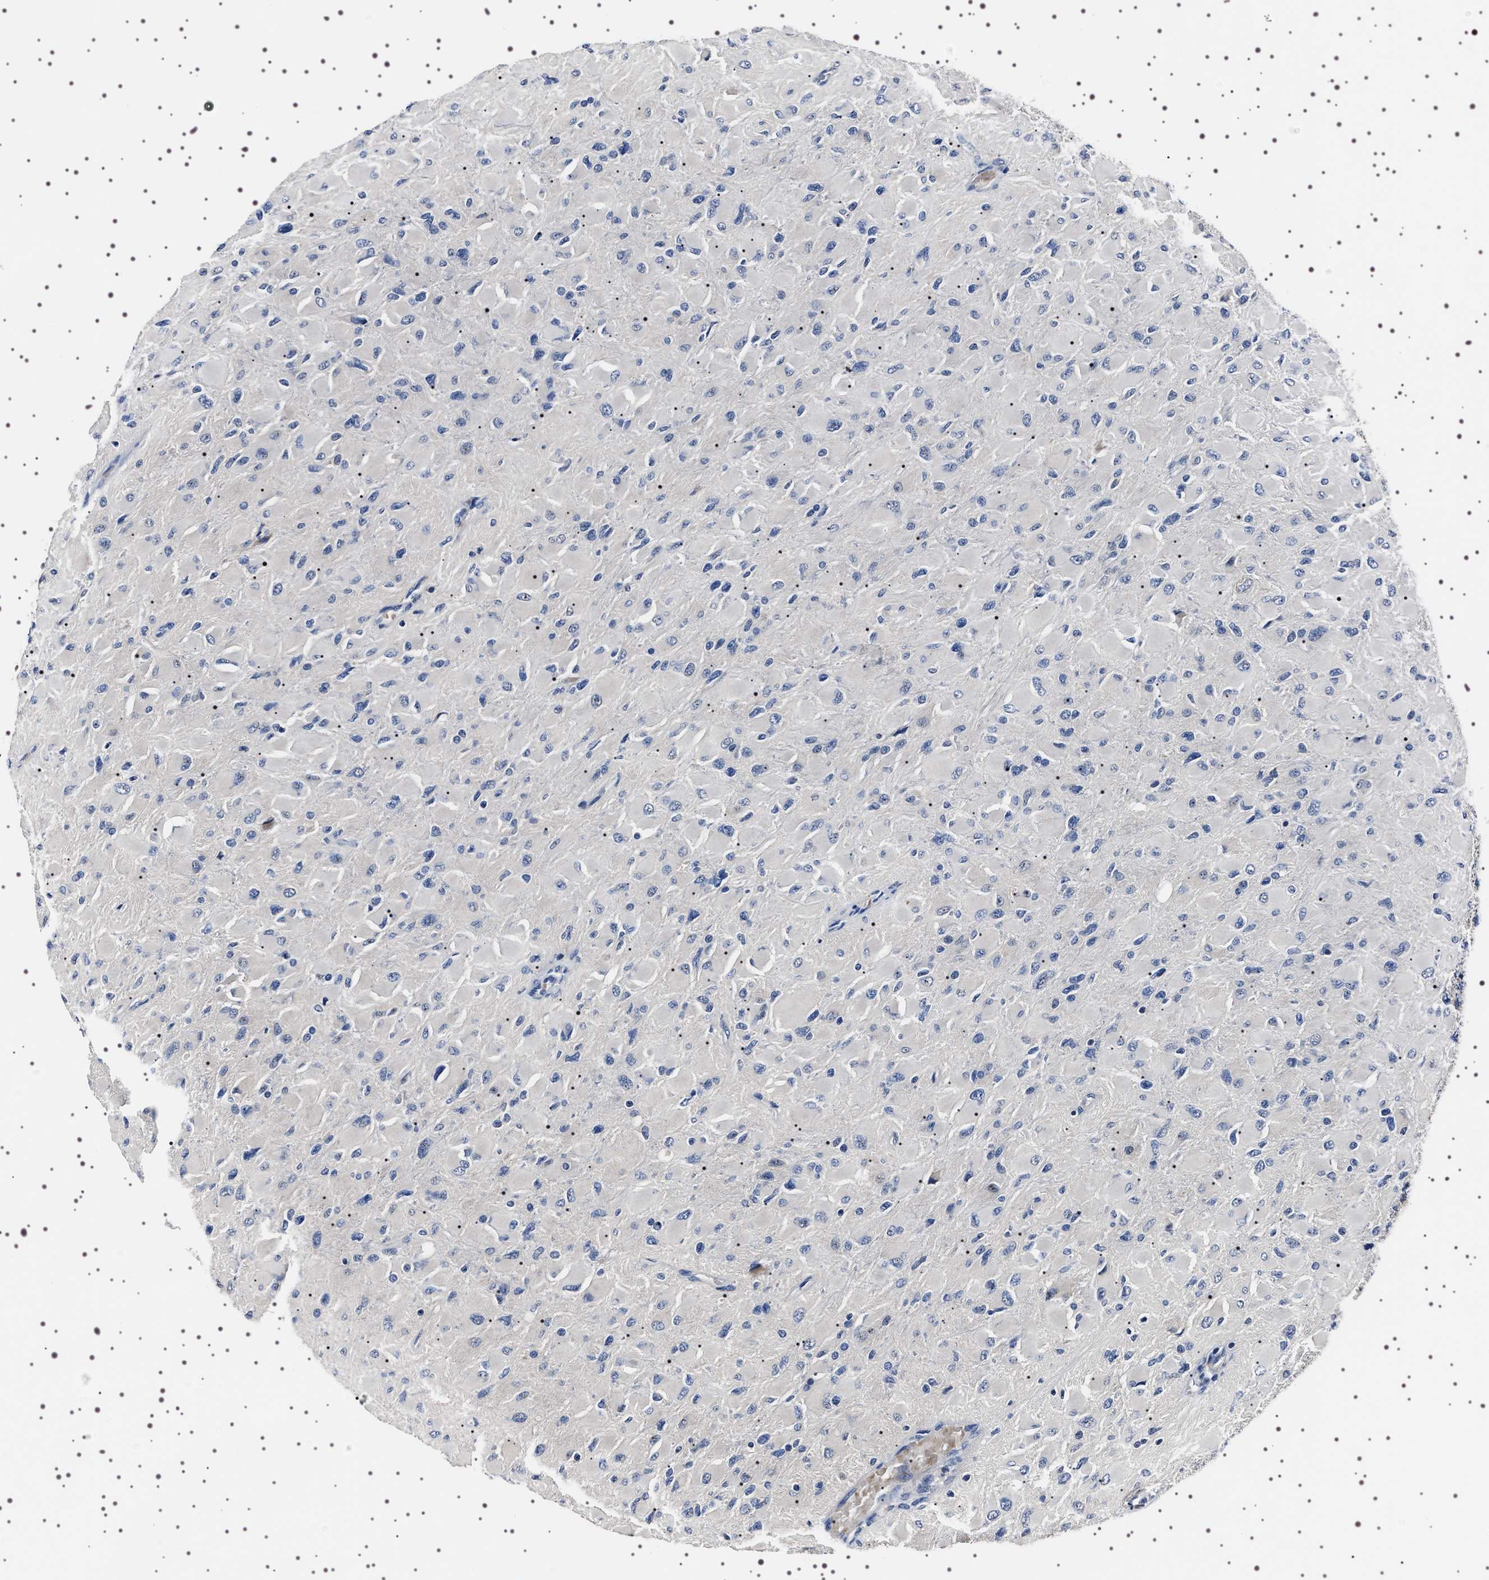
{"staining": {"intensity": "negative", "quantity": "none", "location": "none"}, "tissue": "glioma", "cell_type": "Tumor cells", "image_type": "cancer", "snomed": [{"axis": "morphology", "description": "Glioma, malignant, High grade"}, {"axis": "topography", "description": "Cerebral cortex"}], "caption": "DAB immunohistochemical staining of human glioma shows no significant expression in tumor cells. (DAB immunohistochemistry (IHC), high magnification).", "gene": "TARBP1", "patient": {"sex": "female", "age": 36}}